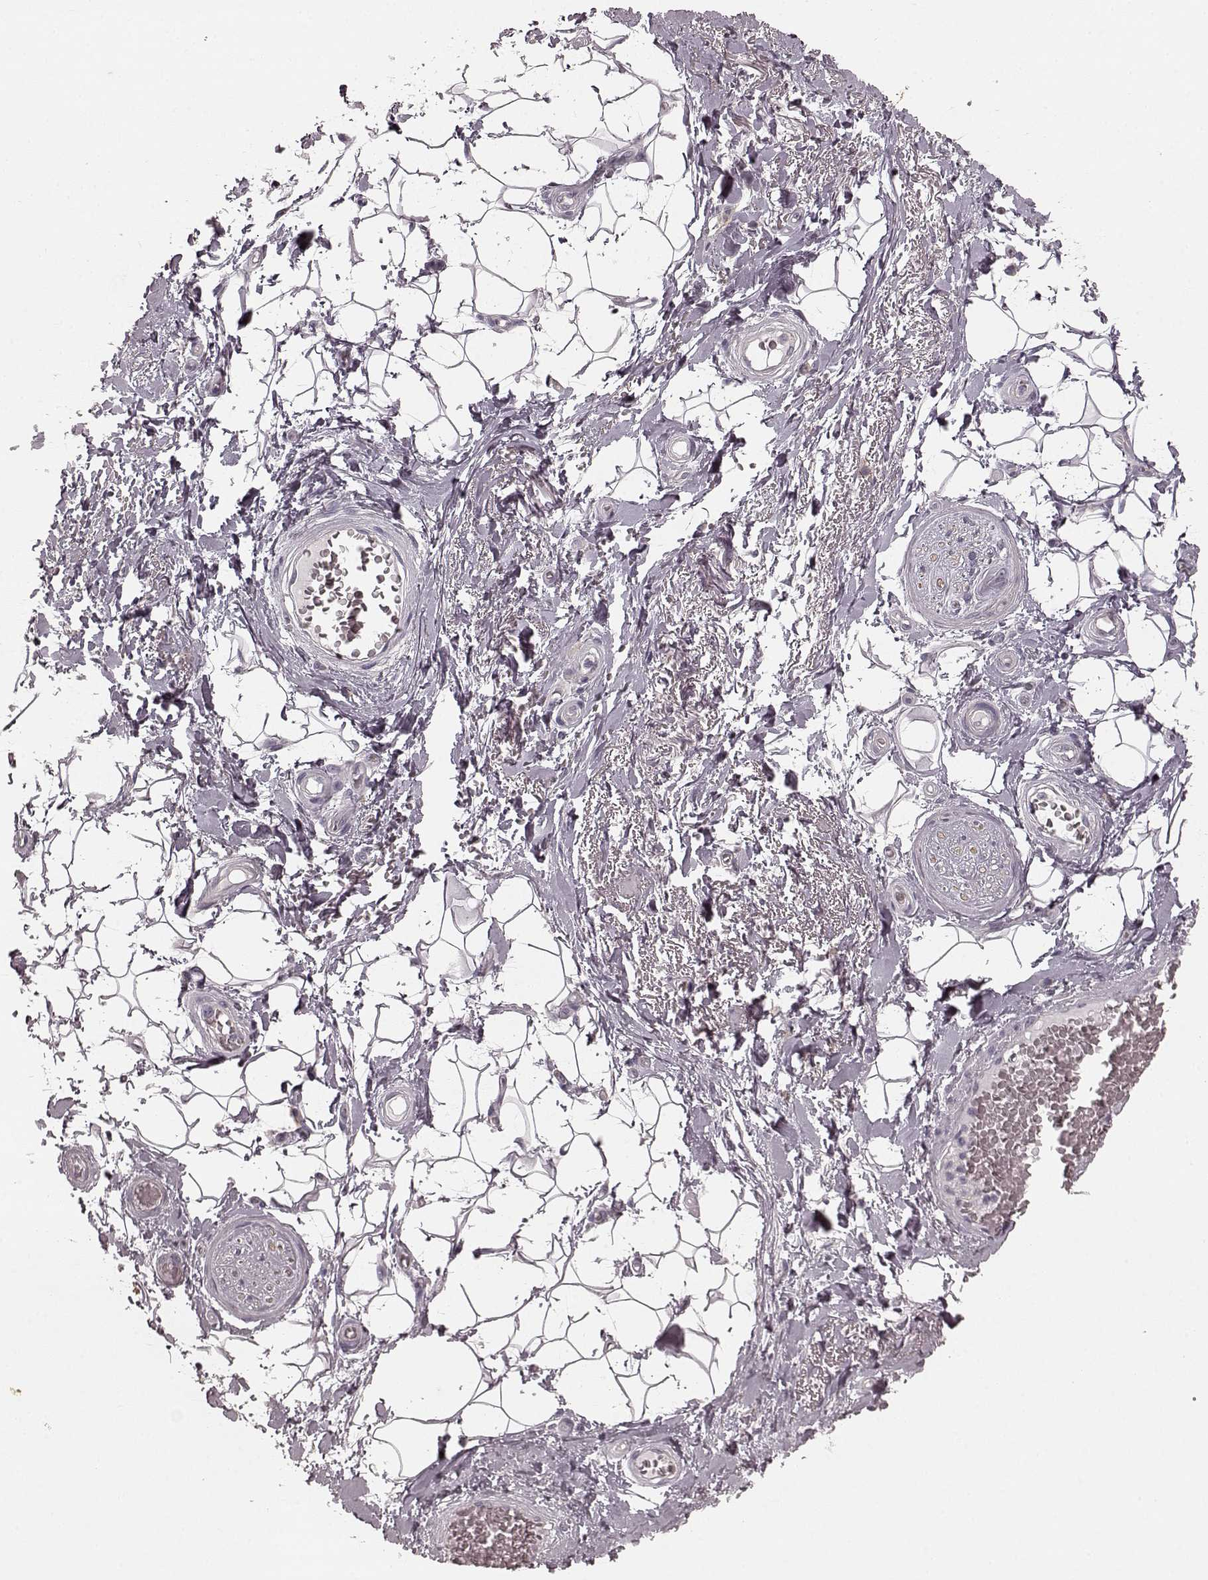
{"staining": {"intensity": "negative", "quantity": "none", "location": "none"}, "tissue": "adipose tissue", "cell_type": "Adipocytes", "image_type": "normal", "snomed": [{"axis": "morphology", "description": "Normal tissue, NOS"}, {"axis": "topography", "description": "Anal"}, {"axis": "topography", "description": "Peripheral nerve tissue"}], "caption": "An immunohistochemistry (IHC) micrograph of normal adipose tissue is shown. There is no staining in adipocytes of adipose tissue. (Brightfield microscopy of DAB immunohistochemistry at high magnification).", "gene": "PRKCE", "patient": {"sex": "male", "age": 53}}